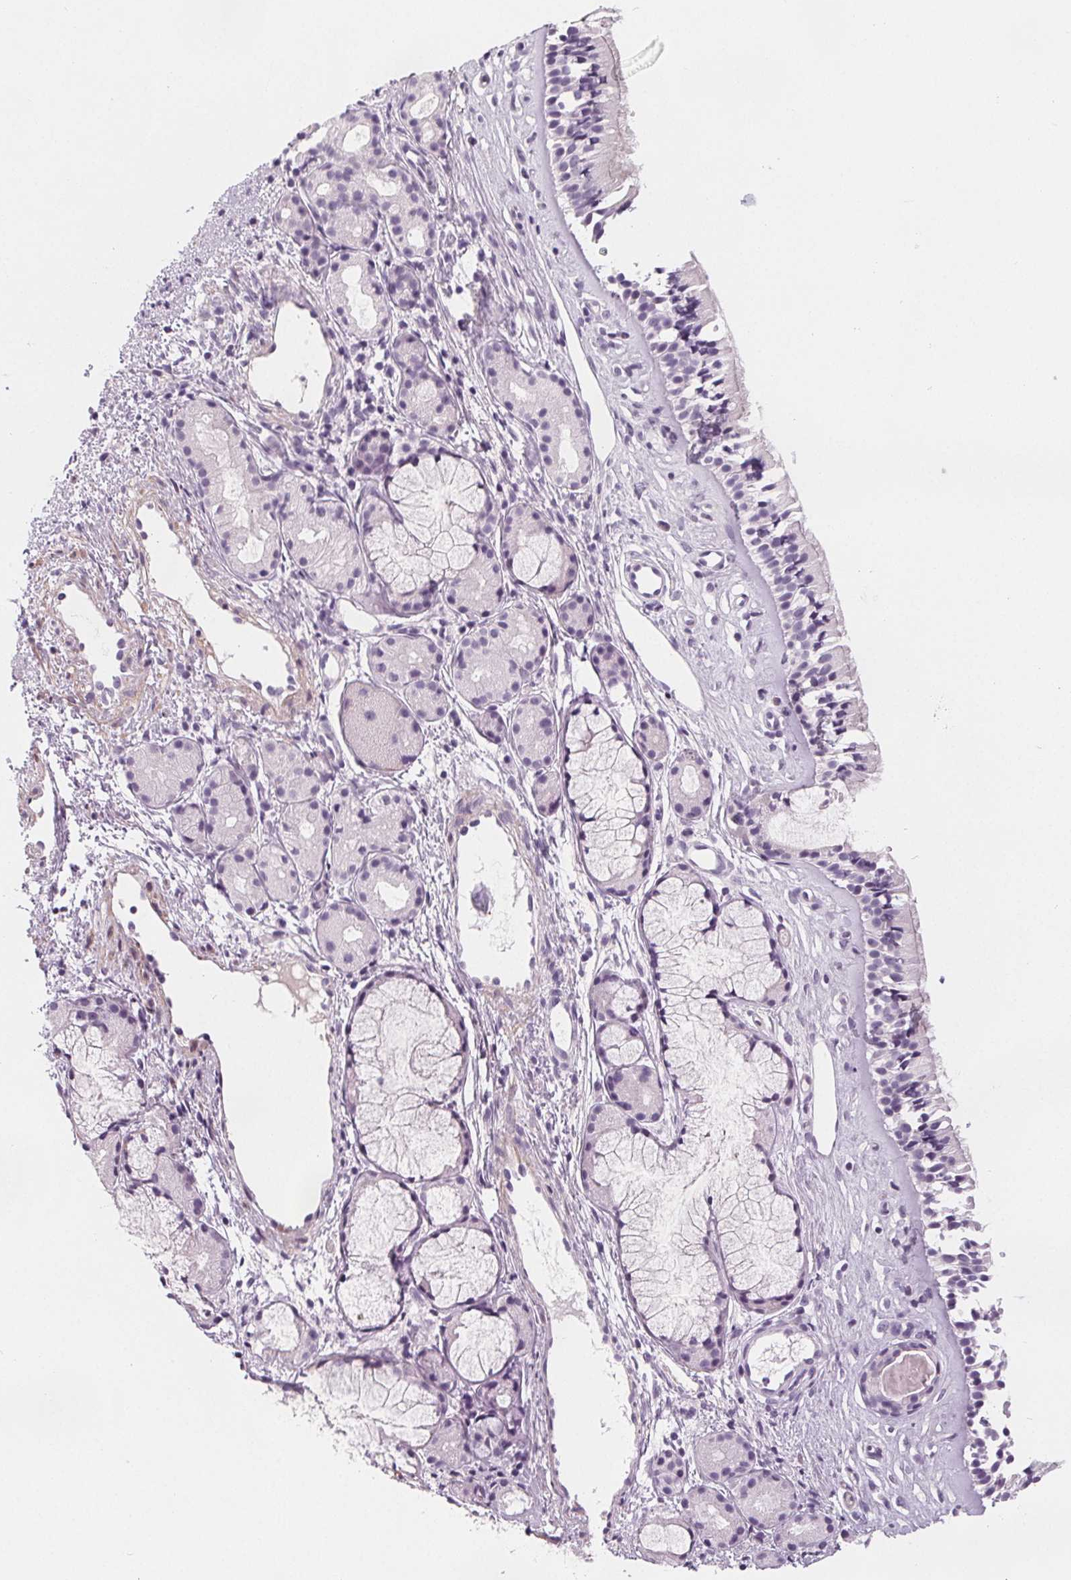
{"staining": {"intensity": "negative", "quantity": "none", "location": "none"}, "tissue": "nasopharynx", "cell_type": "Respiratory epithelial cells", "image_type": "normal", "snomed": [{"axis": "morphology", "description": "Normal tissue, NOS"}, {"axis": "topography", "description": "Nasopharynx"}], "caption": "Immunohistochemistry image of benign nasopharynx: human nasopharynx stained with DAB exhibits no significant protein expression in respiratory epithelial cells. The staining is performed using DAB (3,3'-diaminobenzidine) brown chromogen with nuclei counter-stained in using hematoxylin.", "gene": "SLC5A12", "patient": {"sex": "female", "age": 52}}